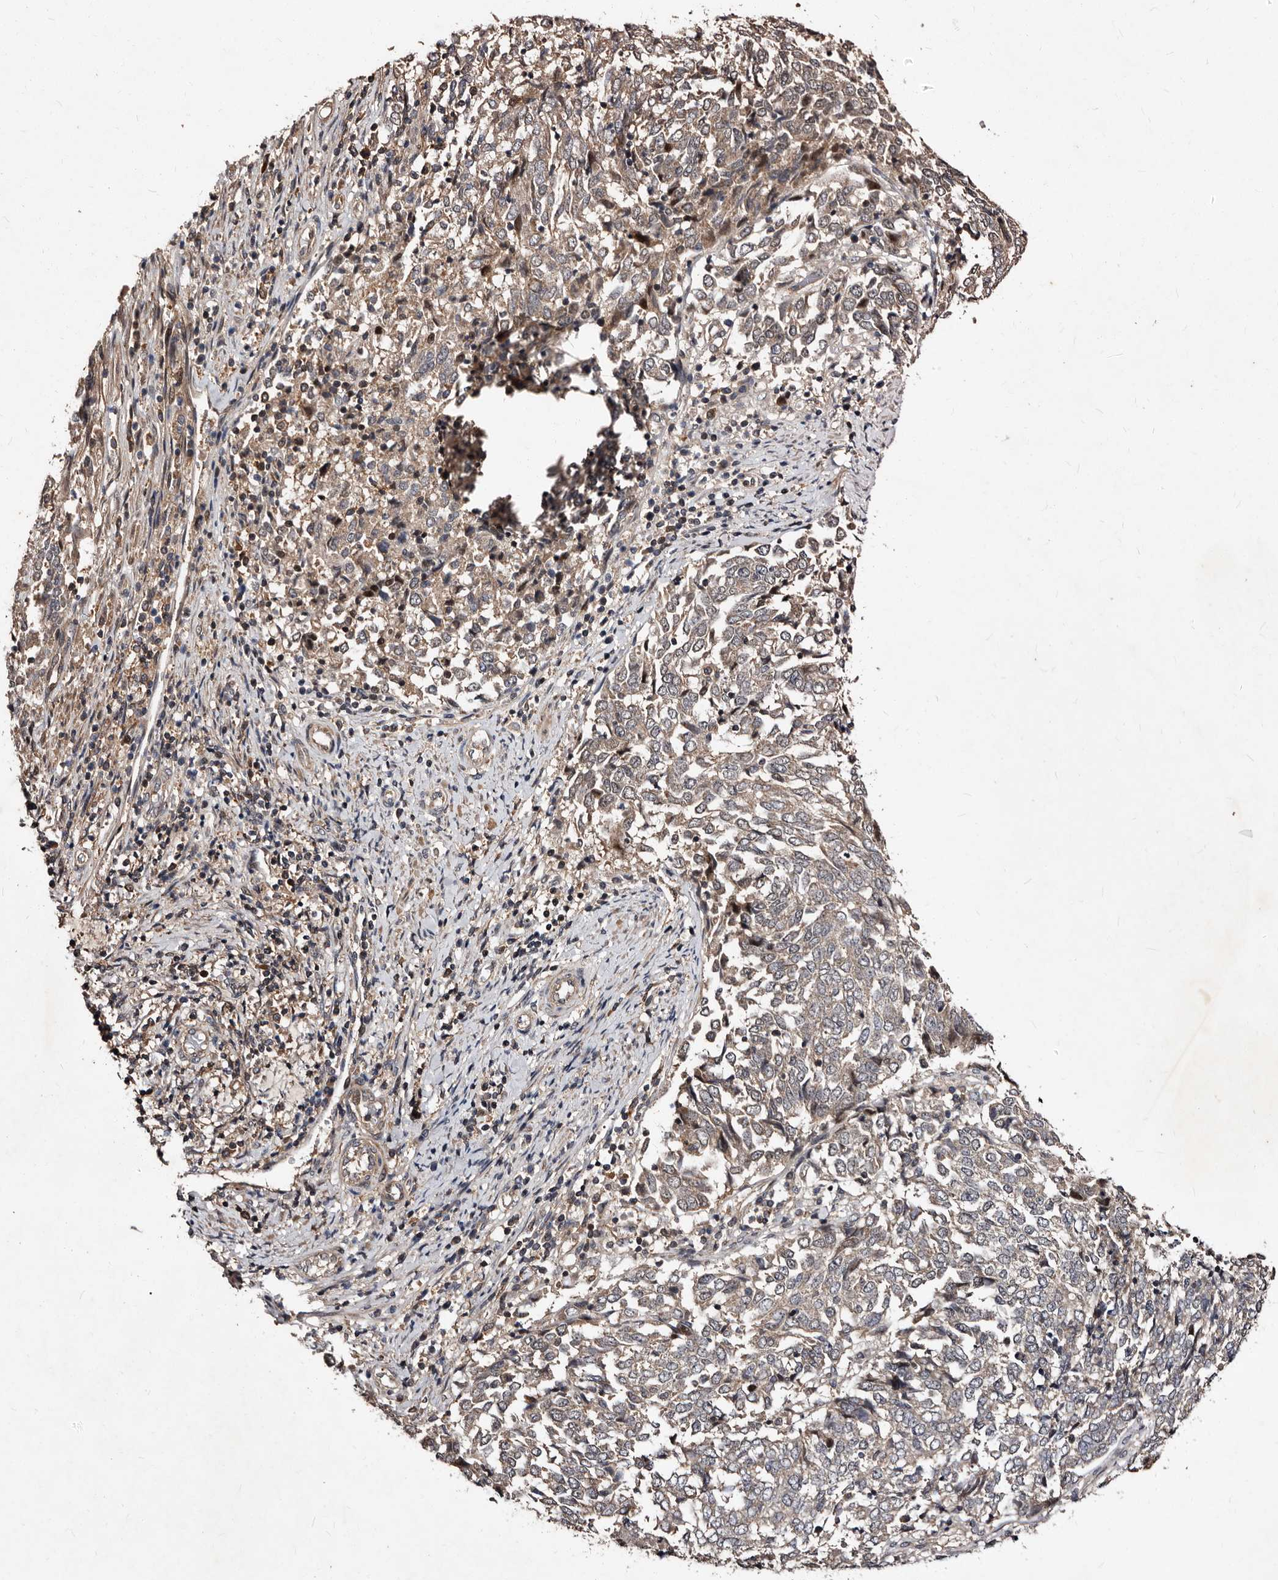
{"staining": {"intensity": "weak", "quantity": "25%-75%", "location": "cytoplasmic/membranous"}, "tissue": "endometrial cancer", "cell_type": "Tumor cells", "image_type": "cancer", "snomed": [{"axis": "morphology", "description": "Adenocarcinoma, NOS"}, {"axis": "topography", "description": "Endometrium"}], "caption": "Adenocarcinoma (endometrial) stained with DAB immunohistochemistry shows low levels of weak cytoplasmic/membranous expression in approximately 25%-75% of tumor cells.", "gene": "MKRN3", "patient": {"sex": "female", "age": 80}}